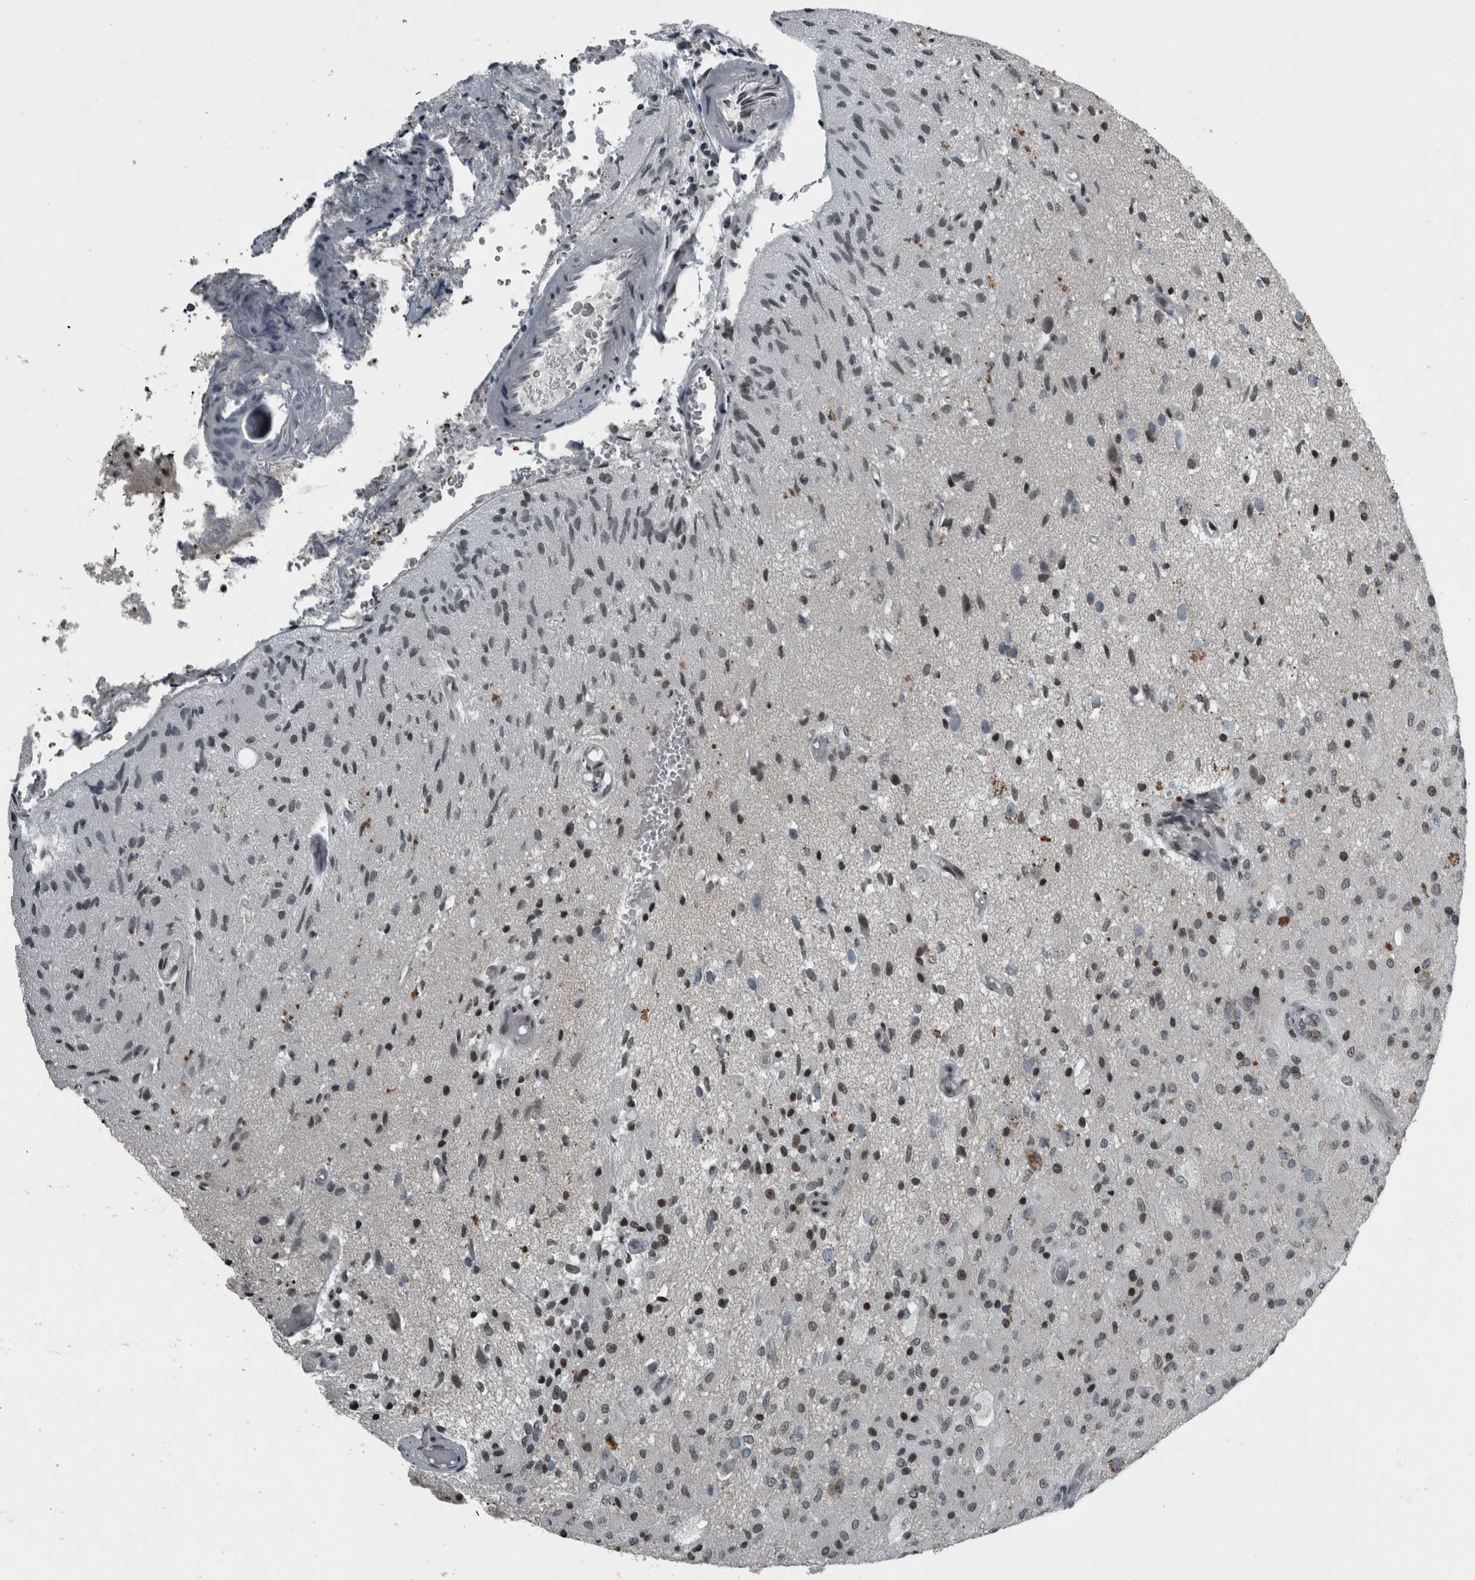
{"staining": {"intensity": "moderate", "quantity": "25%-75%", "location": "nuclear"}, "tissue": "glioma", "cell_type": "Tumor cells", "image_type": "cancer", "snomed": [{"axis": "morphology", "description": "Normal tissue, NOS"}, {"axis": "morphology", "description": "Glioma, malignant, High grade"}, {"axis": "topography", "description": "Cerebral cortex"}], "caption": "The histopathology image demonstrates immunohistochemical staining of glioma. There is moderate nuclear expression is identified in approximately 25%-75% of tumor cells.", "gene": "UNC50", "patient": {"sex": "male", "age": 77}}